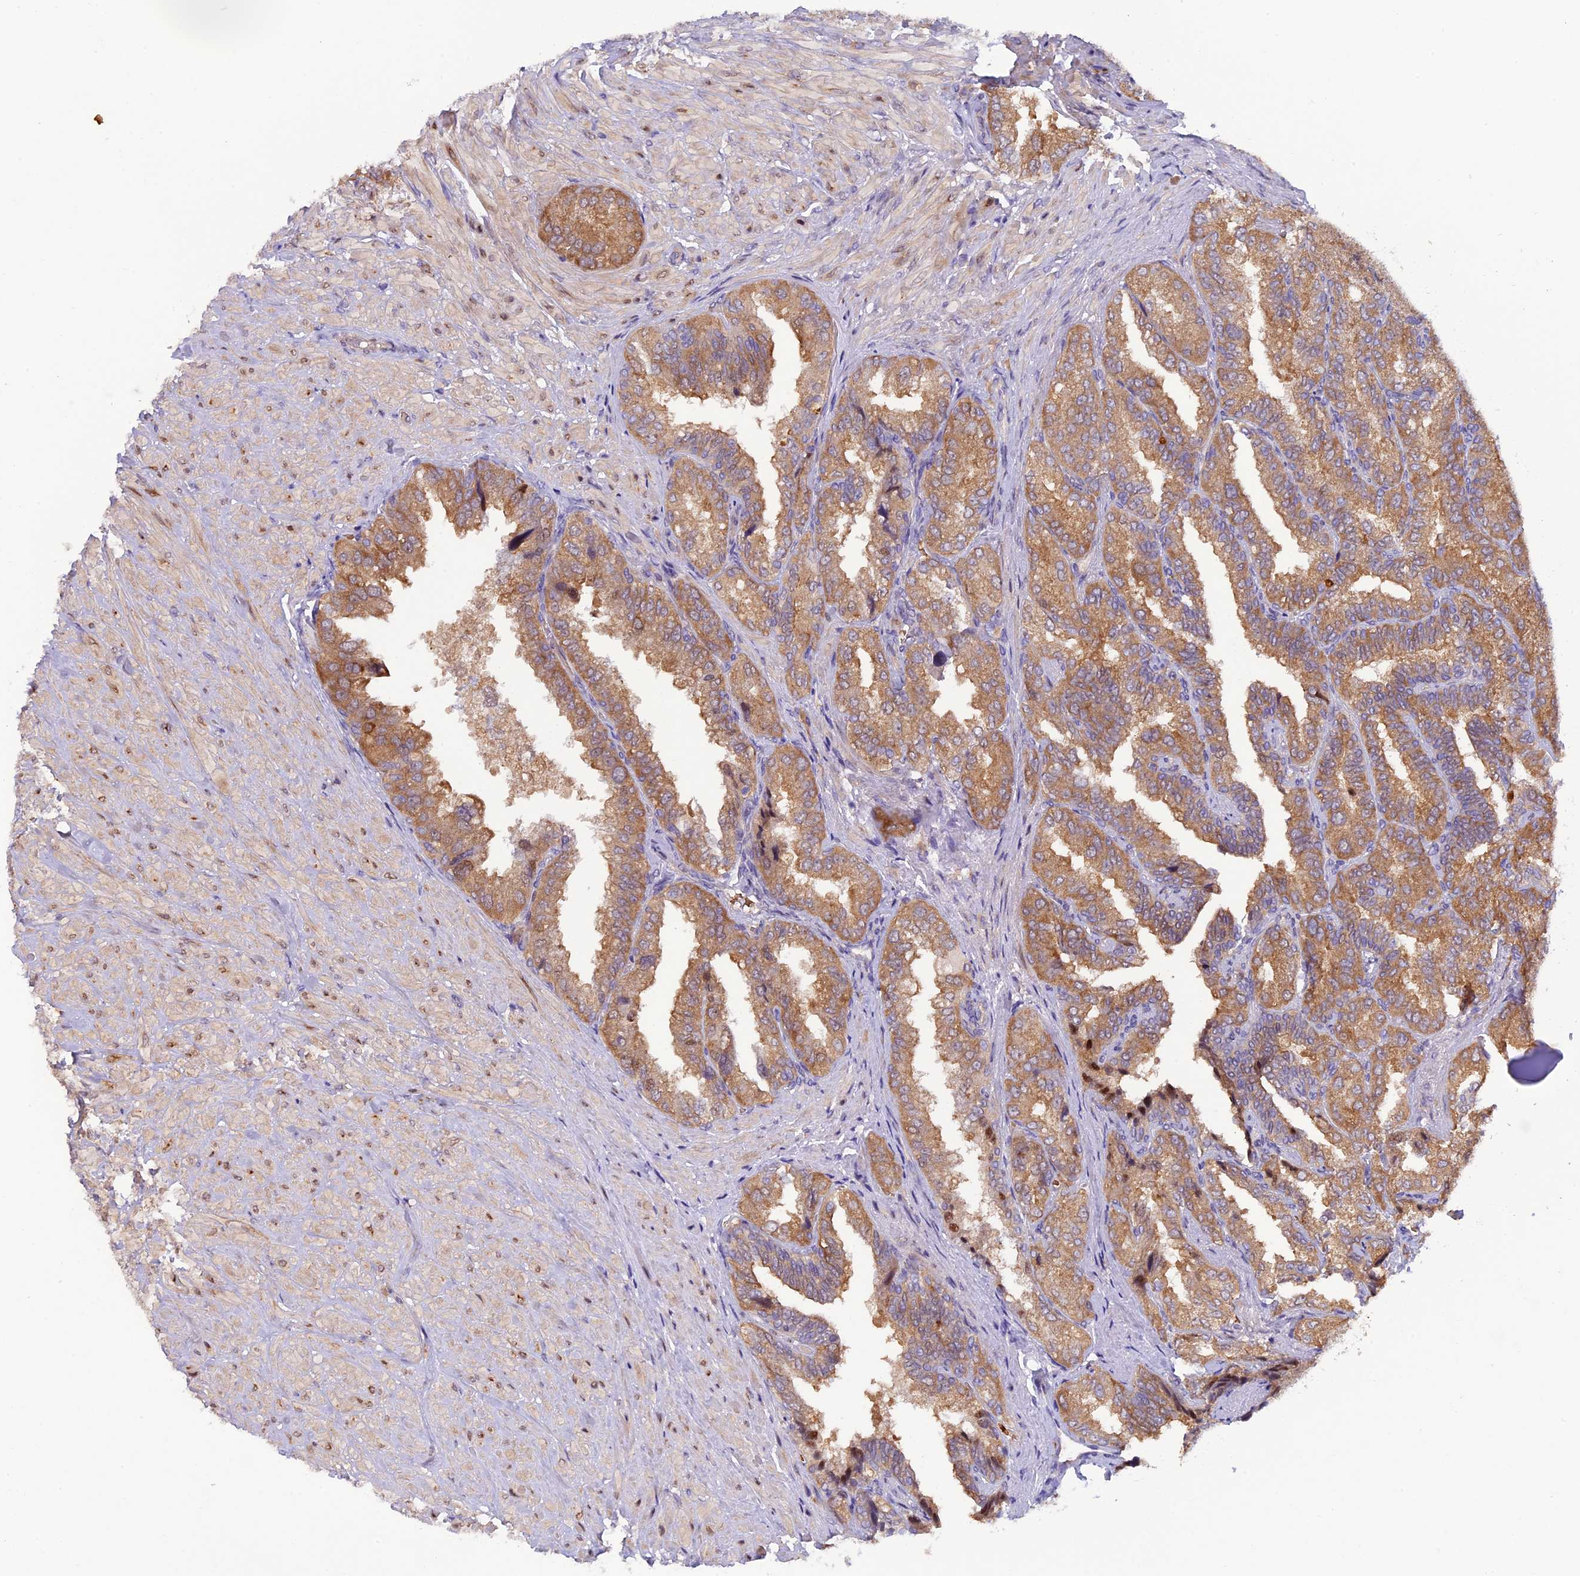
{"staining": {"intensity": "moderate", "quantity": ">75%", "location": "cytoplasmic/membranous"}, "tissue": "seminal vesicle", "cell_type": "Glandular cells", "image_type": "normal", "snomed": [{"axis": "morphology", "description": "Normal tissue, NOS"}, {"axis": "topography", "description": "Seminal veicle"}, {"axis": "topography", "description": "Peripheral nerve tissue"}], "caption": "Brown immunohistochemical staining in benign seminal vesicle displays moderate cytoplasmic/membranous expression in approximately >75% of glandular cells.", "gene": "CCDC9B", "patient": {"sex": "male", "age": 63}}